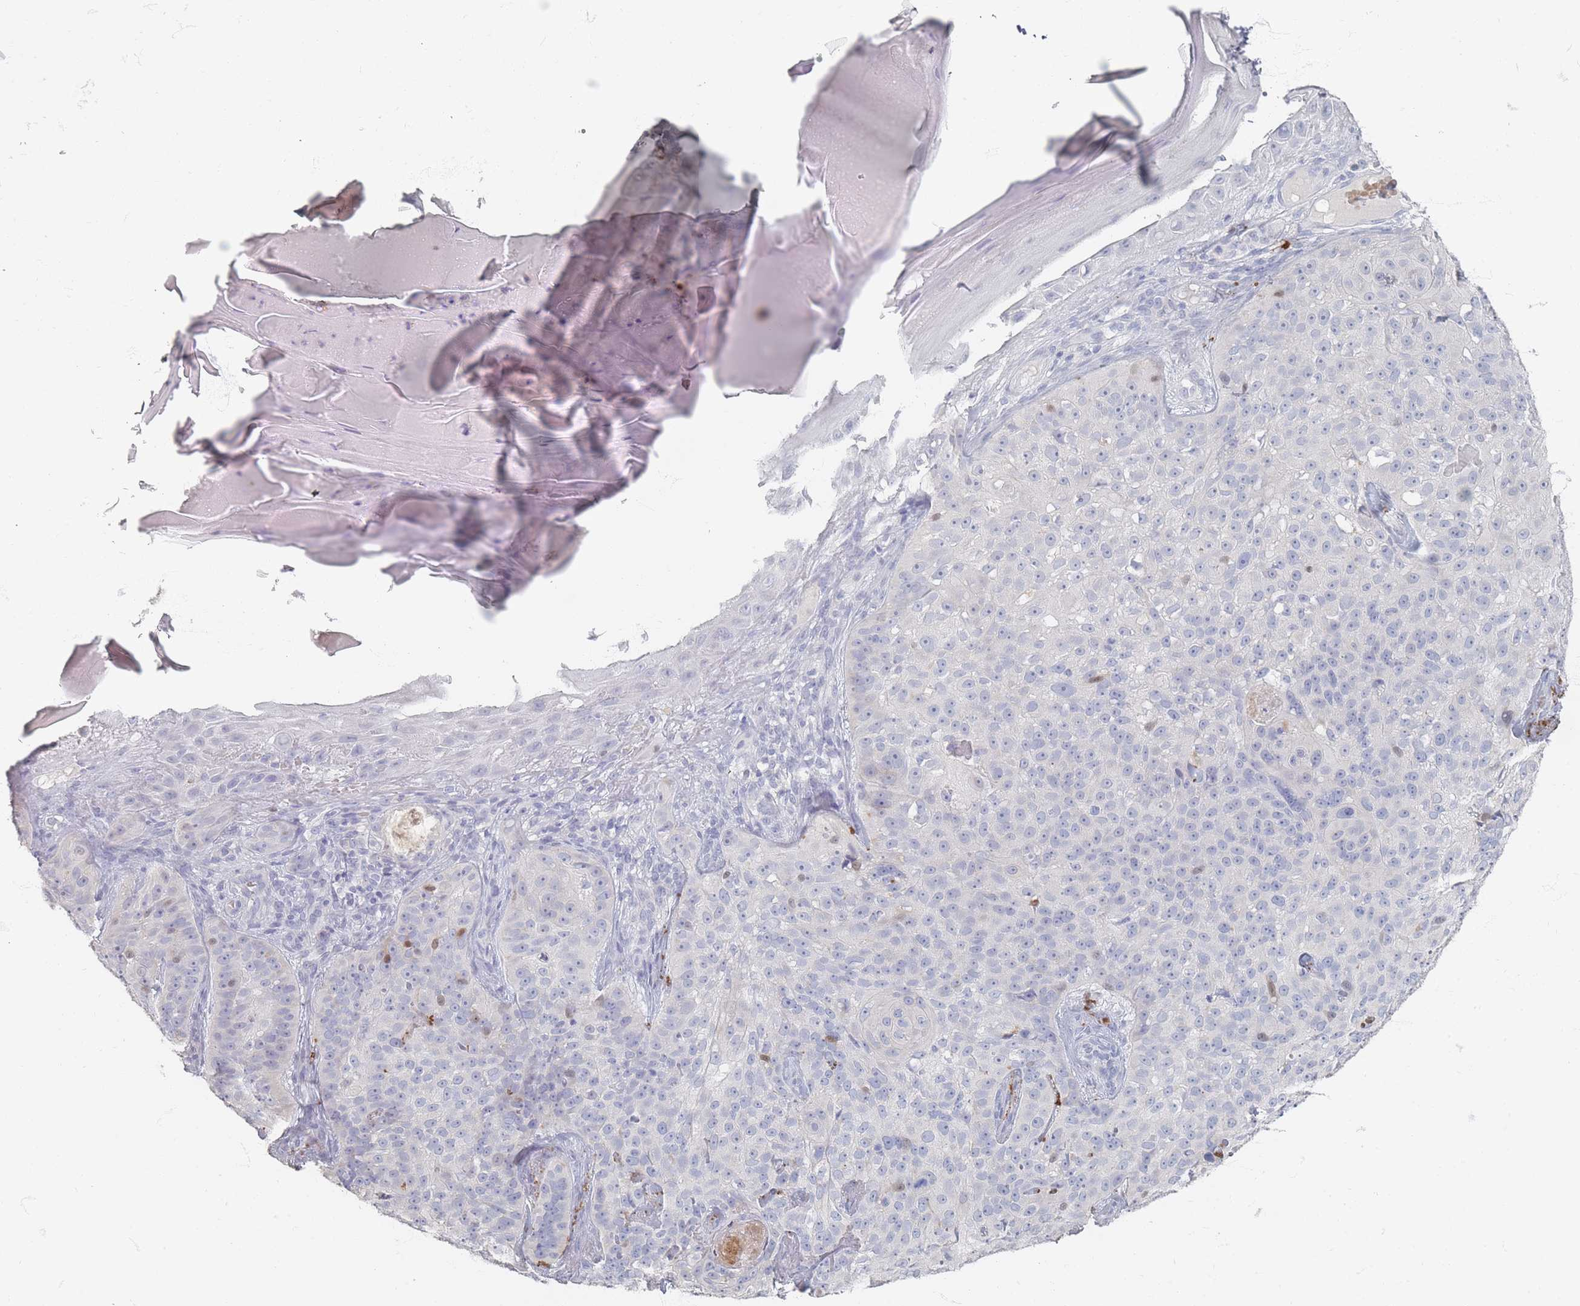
{"staining": {"intensity": "negative", "quantity": "none", "location": "none"}, "tissue": "skin cancer", "cell_type": "Tumor cells", "image_type": "cancer", "snomed": [{"axis": "morphology", "description": "Basal cell carcinoma"}, {"axis": "topography", "description": "Skin"}], "caption": "Skin cancer (basal cell carcinoma) stained for a protein using IHC shows no positivity tumor cells.", "gene": "HELZ2", "patient": {"sex": "female", "age": 92}}